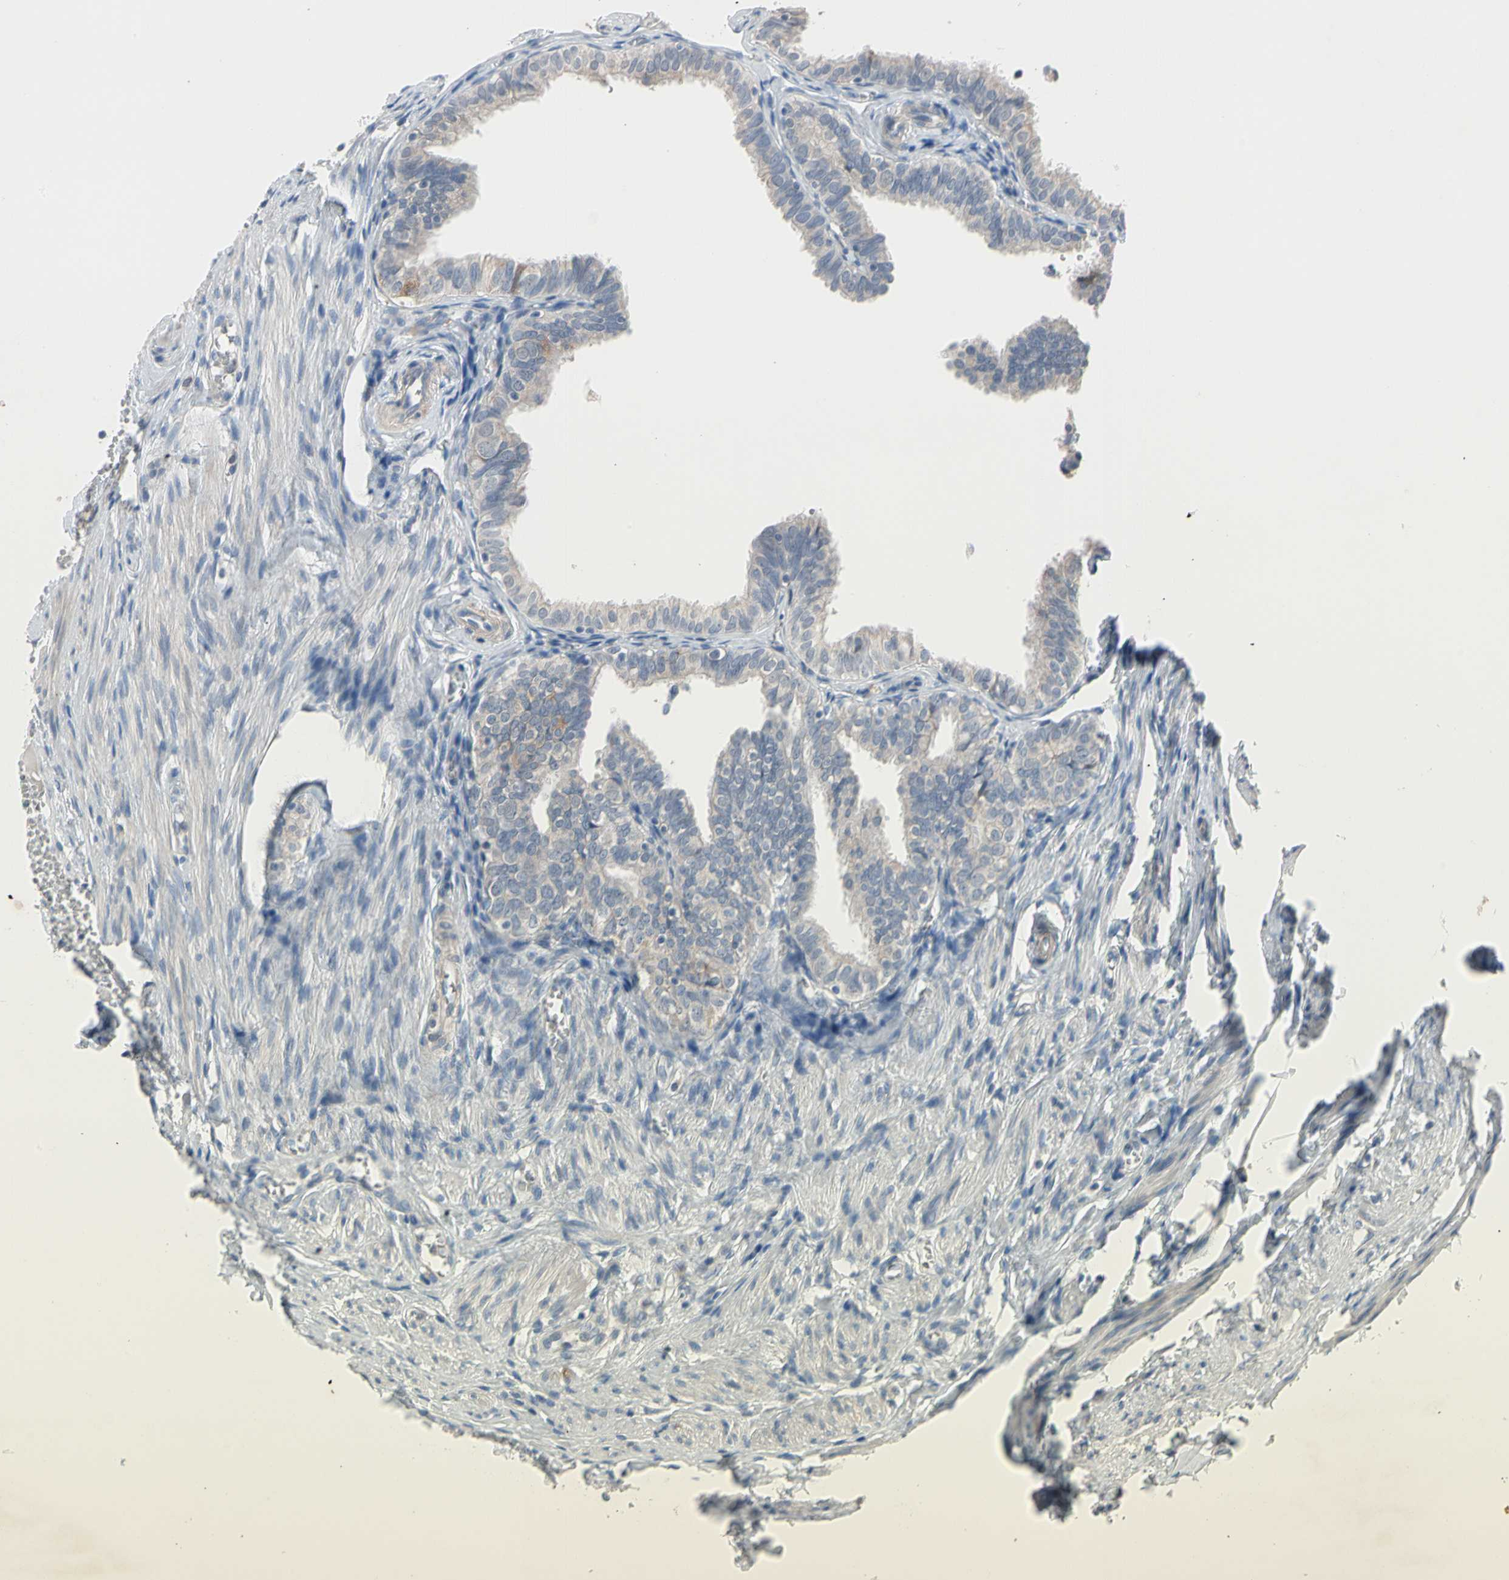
{"staining": {"intensity": "weak", "quantity": ">75%", "location": "cytoplasmic/membranous"}, "tissue": "fallopian tube", "cell_type": "Glandular cells", "image_type": "normal", "snomed": [{"axis": "morphology", "description": "Normal tissue, NOS"}, {"axis": "topography", "description": "Fallopian tube"}], "caption": "Immunohistochemistry (IHC) (DAB (3,3'-diaminobenzidine)) staining of normal human fallopian tube exhibits weak cytoplasmic/membranous protein expression in about >75% of glandular cells.", "gene": "MARK1", "patient": {"sex": "female", "age": 46}}